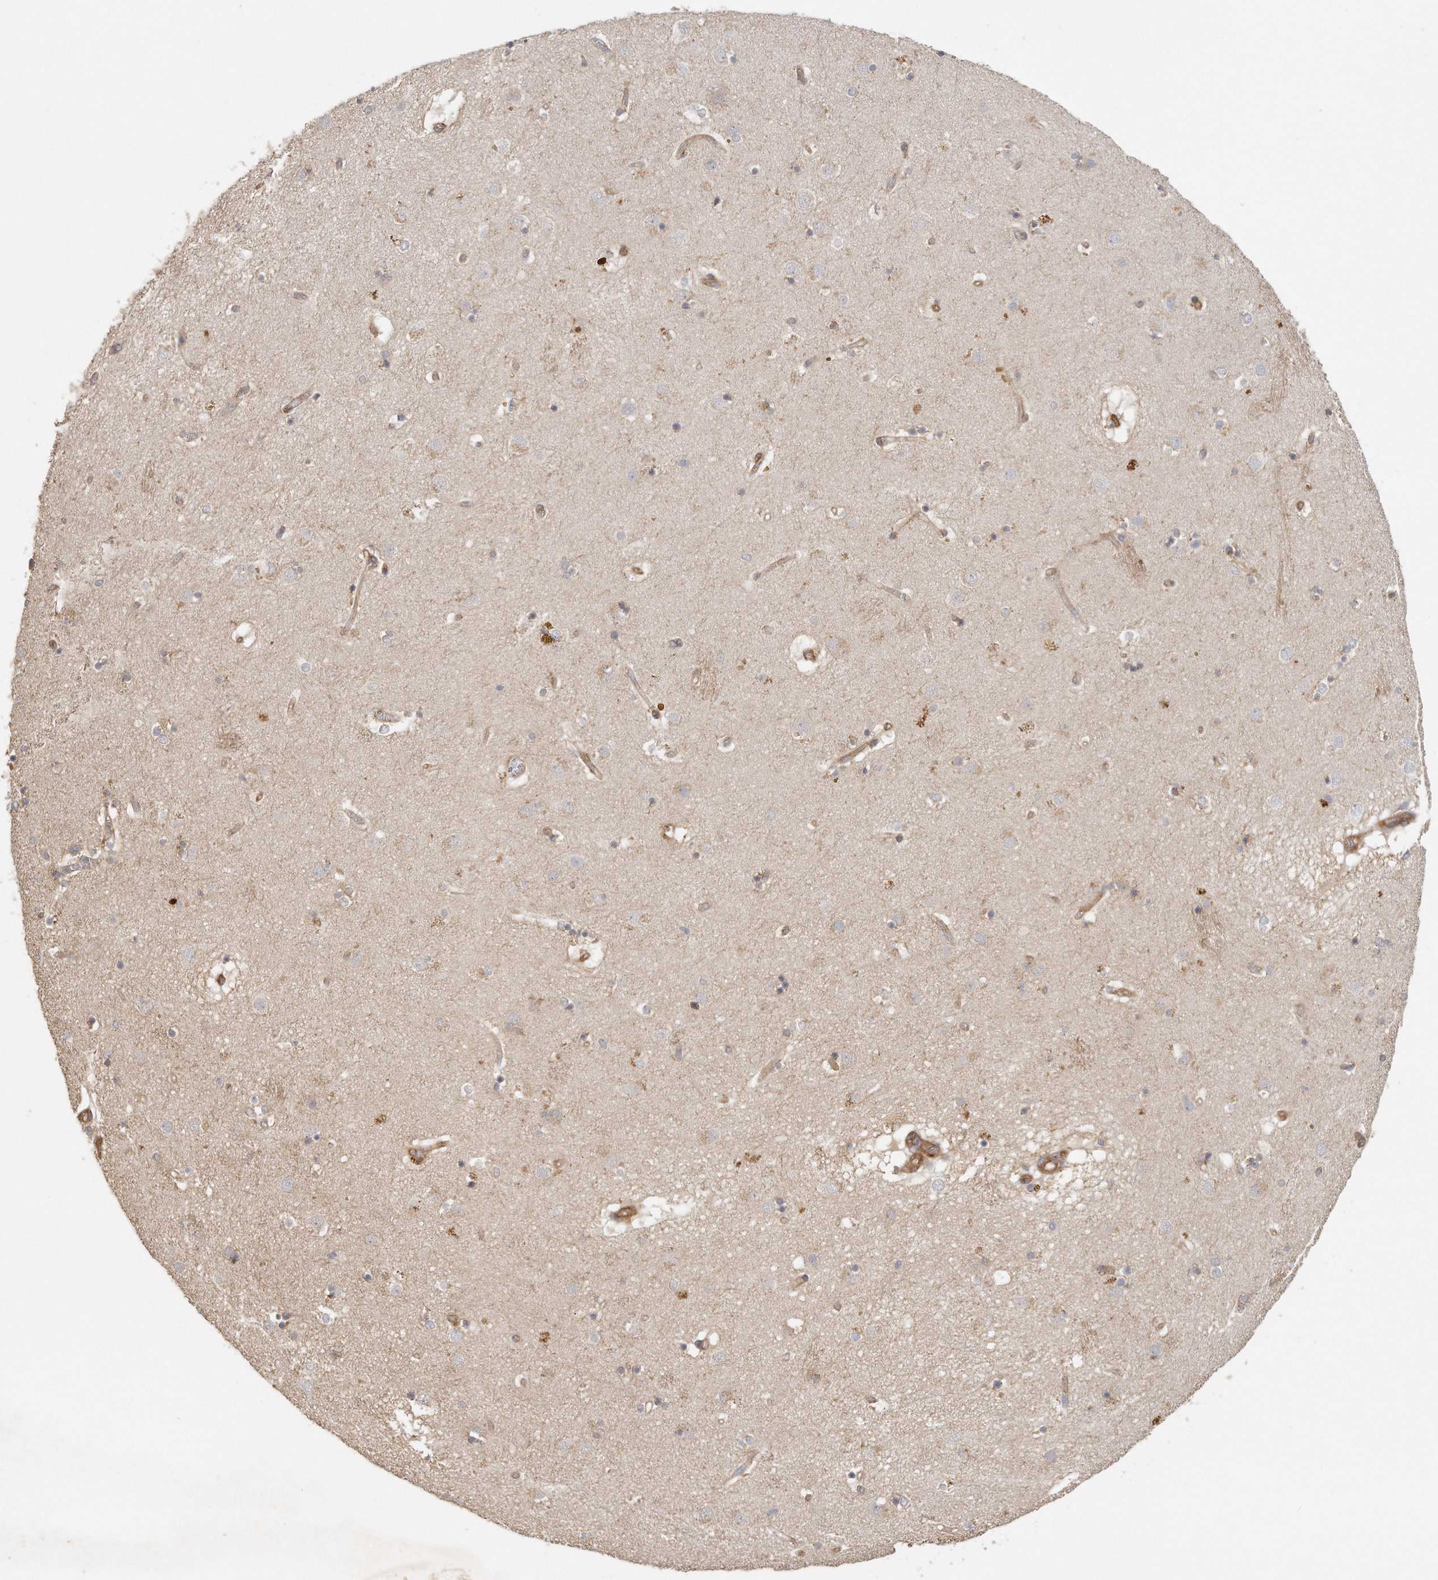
{"staining": {"intensity": "moderate", "quantity": "<25%", "location": "cytoplasmic/membranous"}, "tissue": "caudate", "cell_type": "Glial cells", "image_type": "normal", "snomed": [{"axis": "morphology", "description": "Normal tissue, NOS"}, {"axis": "topography", "description": "Lateral ventricle wall"}], "caption": "A high-resolution photomicrograph shows immunohistochemistry staining of benign caudate, which demonstrates moderate cytoplasmic/membranous staining in about <25% of glial cells.", "gene": "MTERF4", "patient": {"sex": "male", "age": 70}}